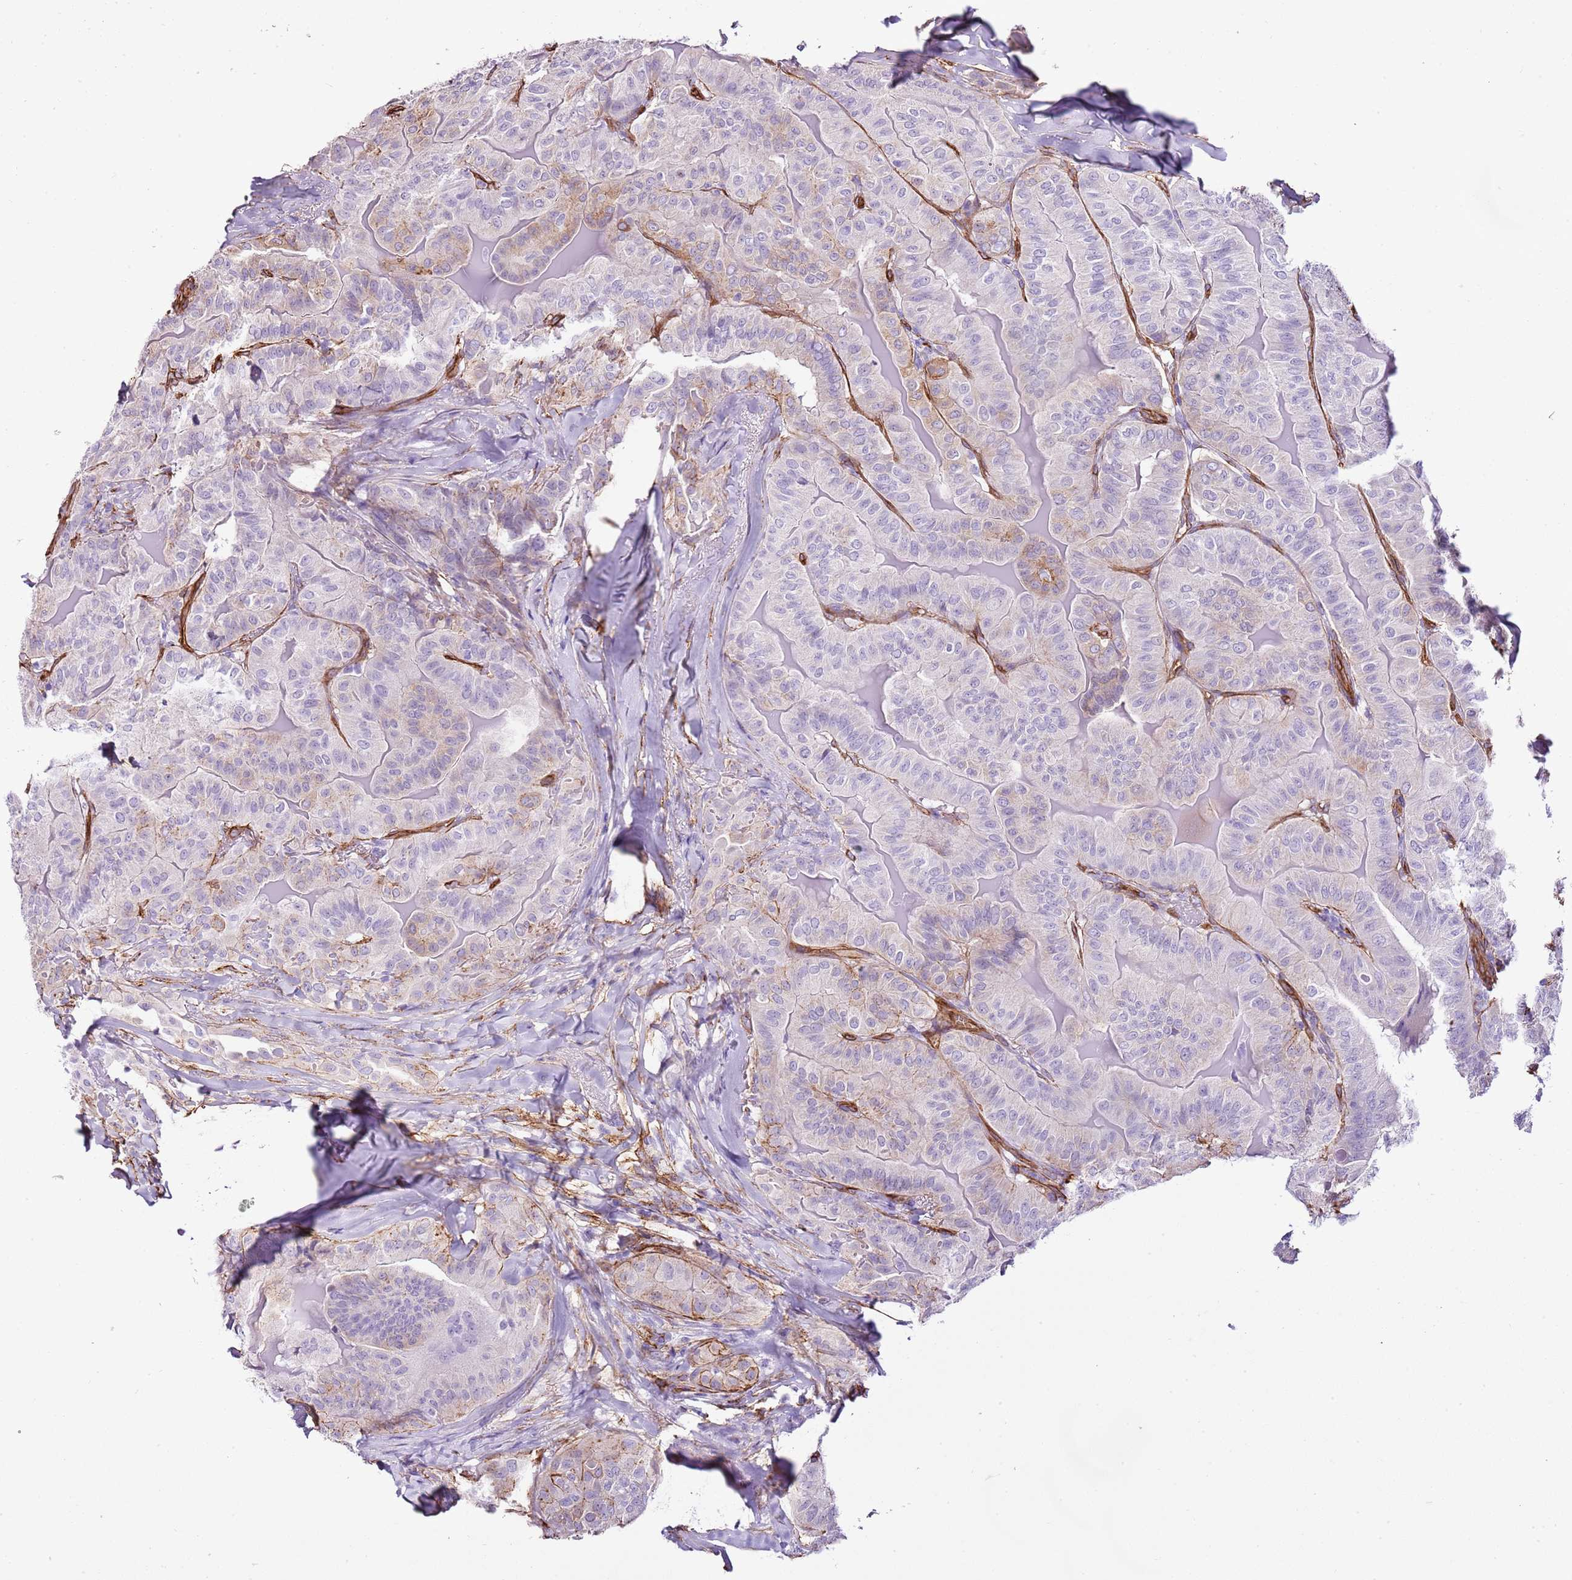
{"staining": {"intensity": "moderate", "quantity": "<25%", "location": "cytoplasmic/membranous"}, "tissue": "thyroid cancer", "cell_type": "Tumor cells", "image_type": "cancer", "snomed": [{"axis": "morphology", "description": "Papillary adenocarcinoma, NOS"}, {"axis": "topography", "description": "Thyroid gland"}], "caption": "Thyroid cancer tissue demonstrates moderate cytoplasmic/membranous staining in approximately <25% of tumor cells, visualized by immunohistochemistry.", "gene": "CTDSPL", "patient": {"sex": "female", "age": 68}}